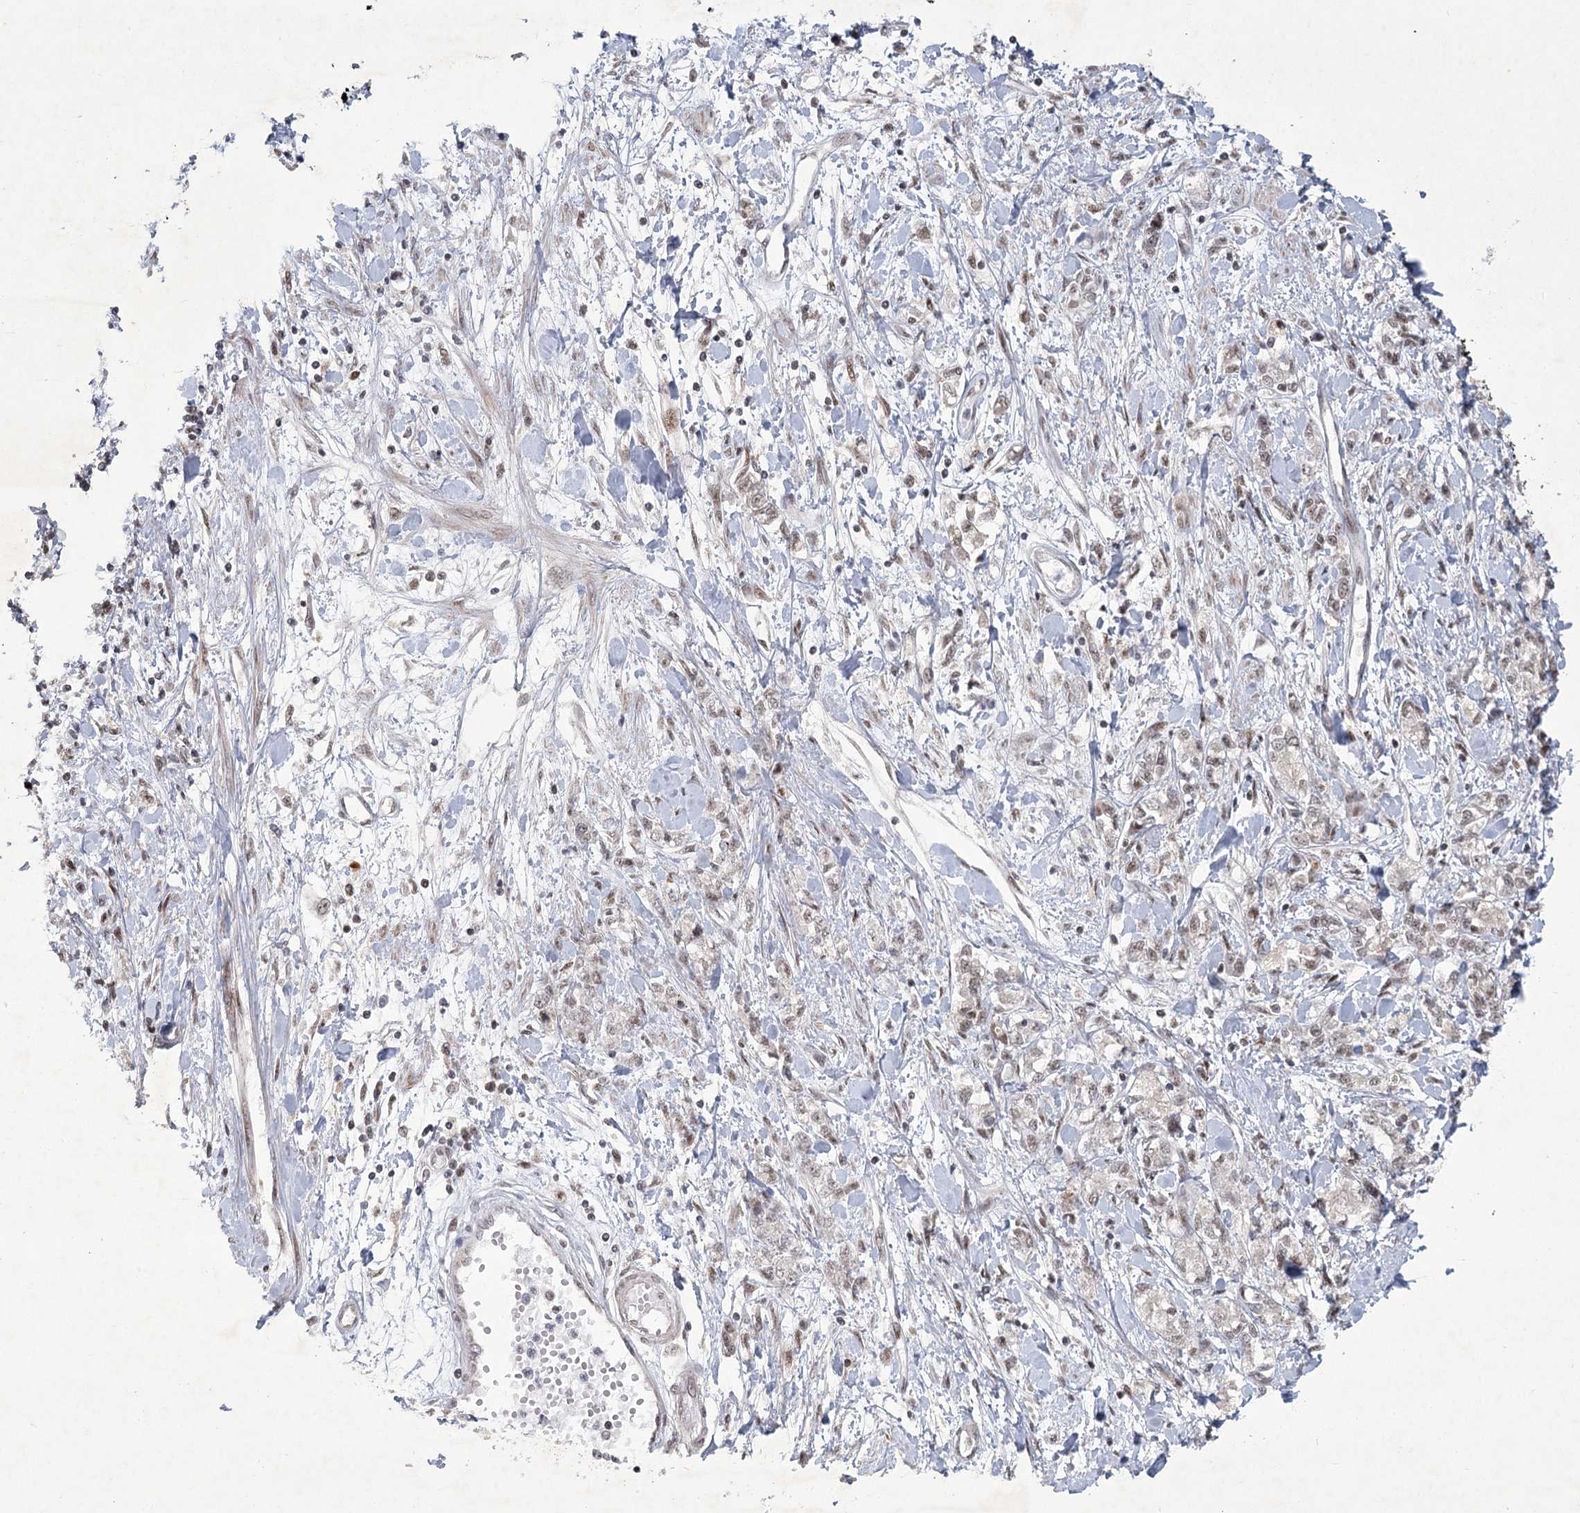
{"staining": {"intensity": "weak", "quantity": ">75%", "location": "nuclear"}, "tissue": "stomach cancer", "cell_type": "Tumor cells", "image_type": "cancer", "snomed": [{"axis": "morphology", "description": "Adenocarcinoma, NOS"}, {"axis": "topography", "description": "Stomach"}], "caption": "An immunohistochemistry (IHC) image of neoplastic tissue is shown. Protein staining in brown labels weak nuclear positivity in adenocarcinoma (stomach) within tumor cells.", "gene": "CIB4", "patient": {"sex": "female", "age": 76}}